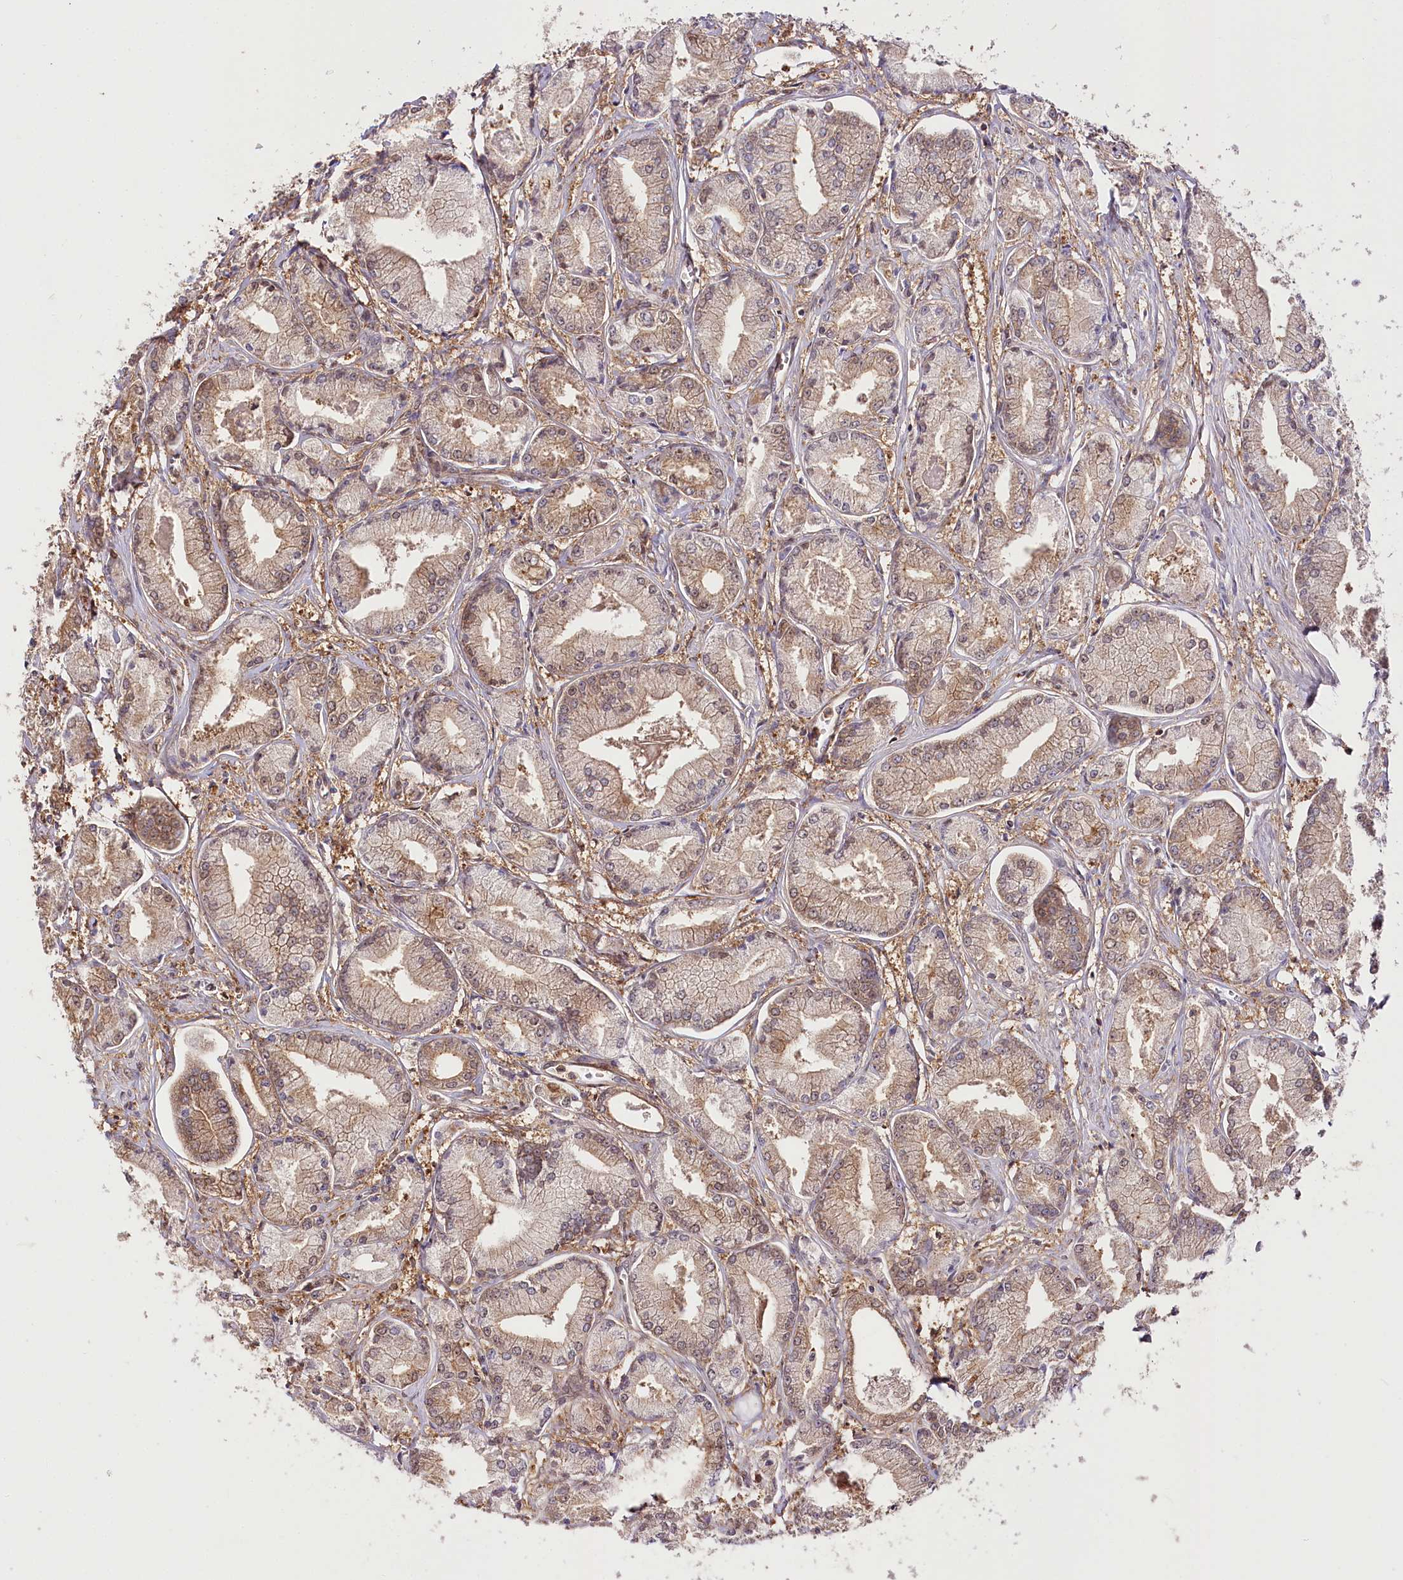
{"staining": {"intensity": "moderate", "quantity": ">75%", "location": "cytoplasmic/membranous"}, "tissue": "prostate cancer", "cell_type": "Tumor cells", "image_type": "cancer", "snomed": [{"axis": "morphology", "description": "Adenocarcinoma, Low grade"}, {"axis": "topography", "description": "Prostate"}], "caption": "High-magnification brightfield microscopy of prostate cancer (low-grade adenocarcinoma) stained with DAB (brown) and counterstained with hematoxylin (blue). tumor cells exhibit moderate cytoplasmic/membranous expression is identified in about>75% of cells.", "gene": "UGP2", "patient": {"sex": "male", "age": 60}}